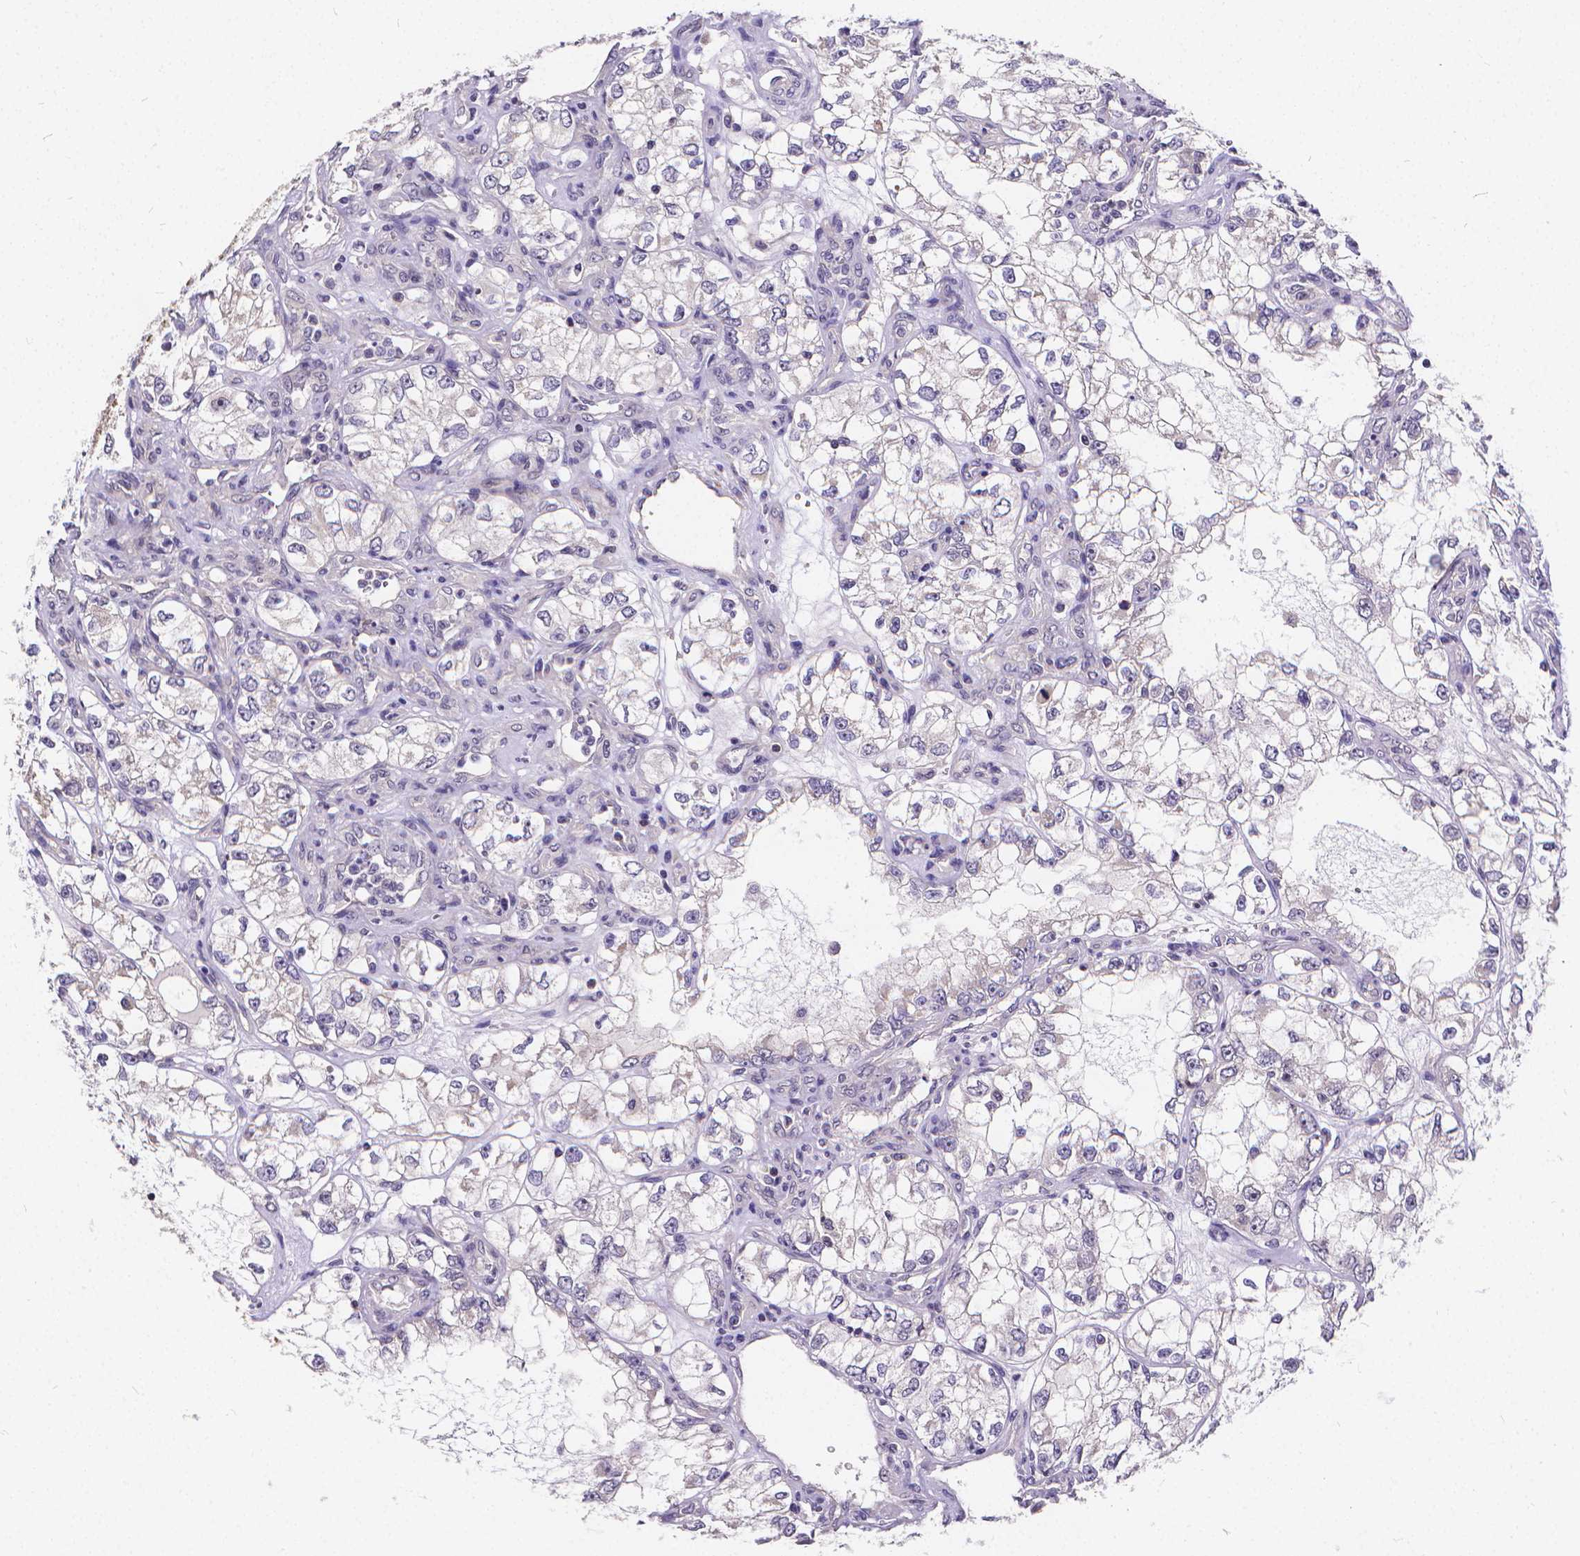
{"staining": {"intensity": "negative", "quantity": "none", "location": "none"}, "tissue": "renal cancer", "cell_type": "Tumor cells", "image_type": "cancer", "snomed": [{"axis": "morphology", "description": "Adenocarcinoma, NOS"}, {"axis": "topography", "description": "Kidney"}], "caption": "IHC micrograph of neoplastic tissue: human adenocarcinoma (renal) stained with DAB (3,3'-diaminobenzidine) exhibits no significant protein staining in tumor cells.", "gene": "GLRB", "patient": {"sex": "female", "age": 59}}